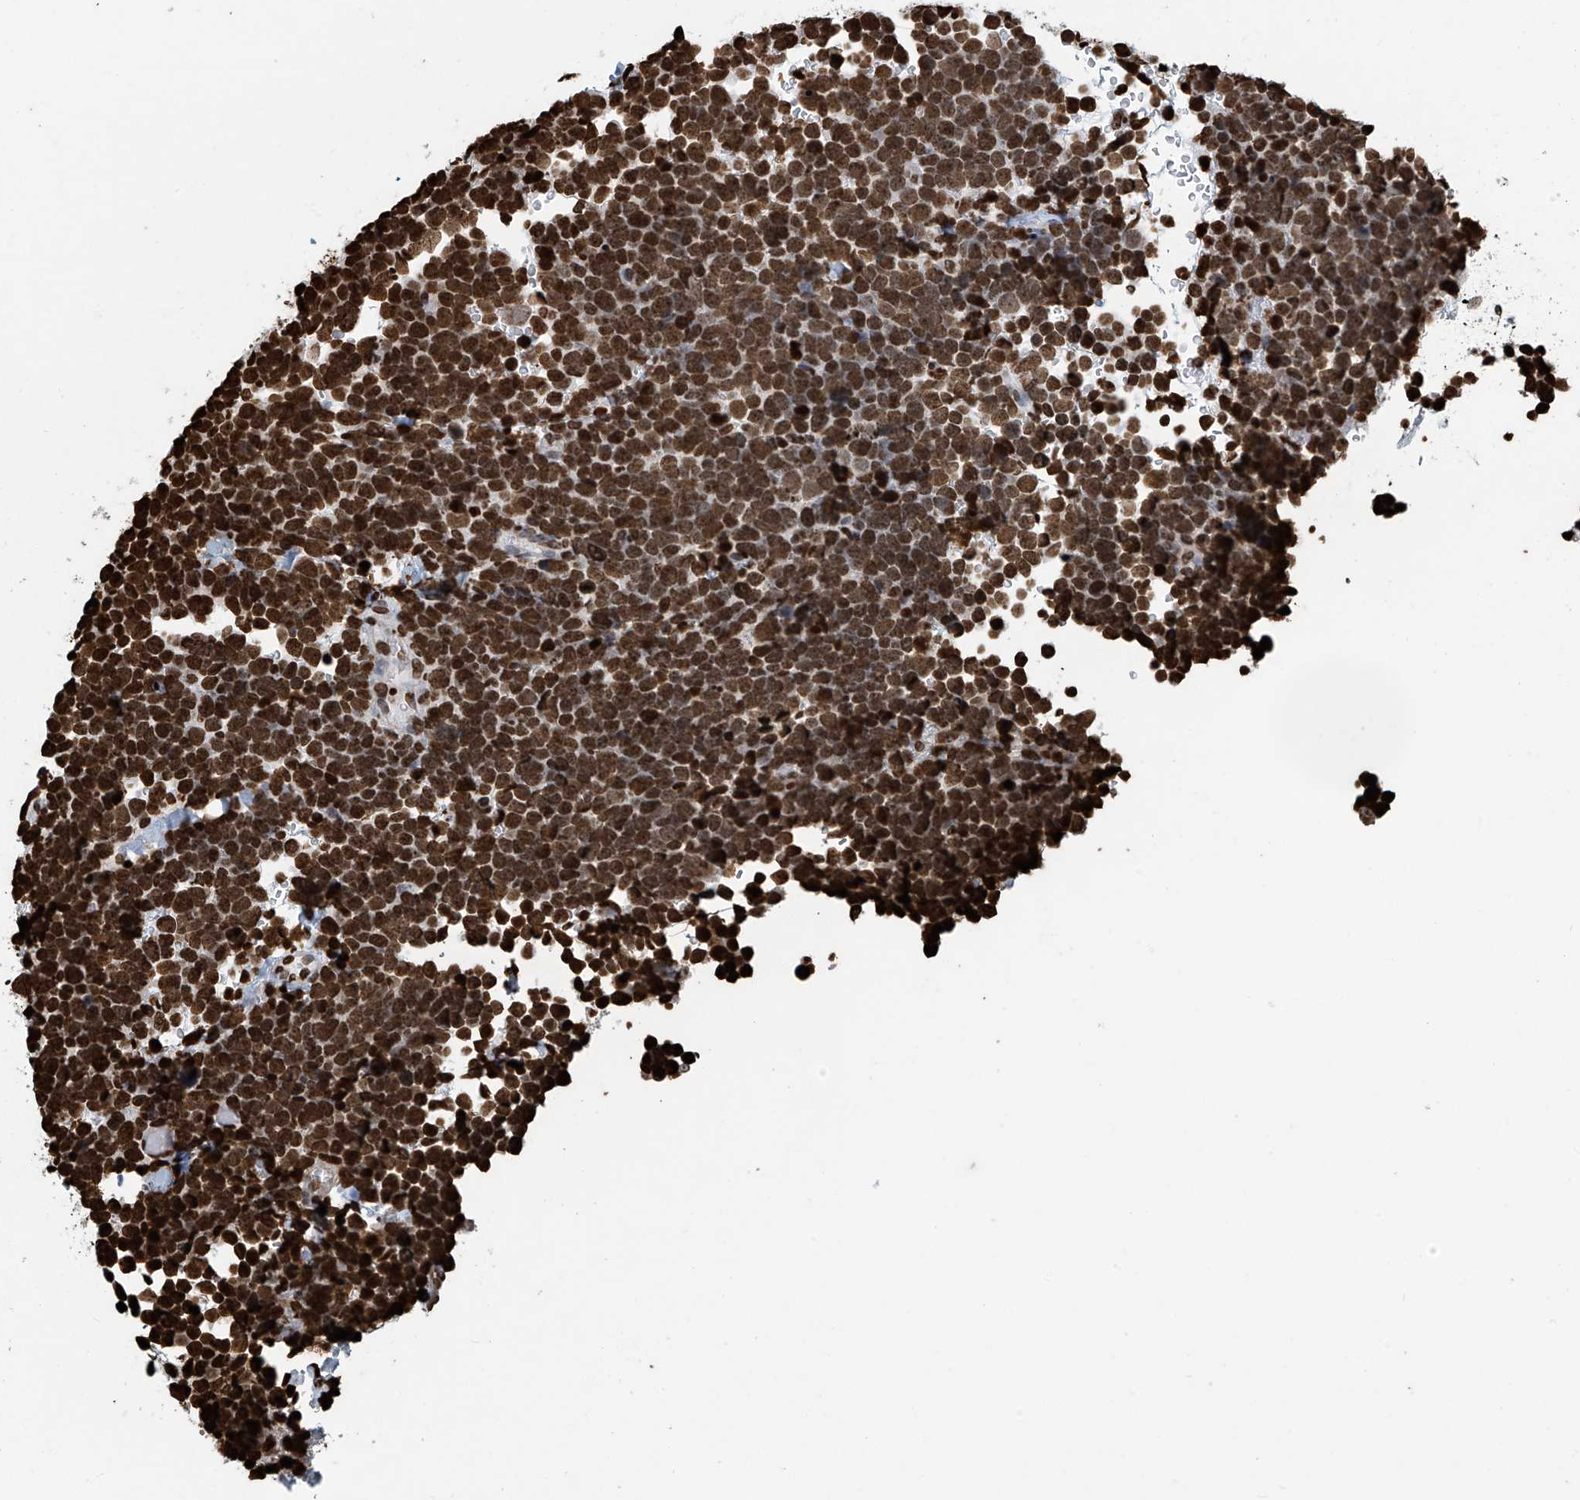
{"staining": {"intensity": "strong", "quantity": ">75%", "location": "nuclear"}, "tissue": "urothelial cancer", "cell_type": "Tumor cells", "image_type": "cancer", "snomed": [{"axis": "morphology", "description": "Urothelial carcinoma, High grade"}, {"axis": "topography", "description": "Urinary bladder"}], "caption": "Immunohistochemistry (IHC) (DAB) staining of human urothelial carcinoma (high-grade) demonstrates strong nuclear protein staining in approximately >75% of tumor cells.", "gene": "DPPA2", "patient": {"sex": "female", "age": 82}}